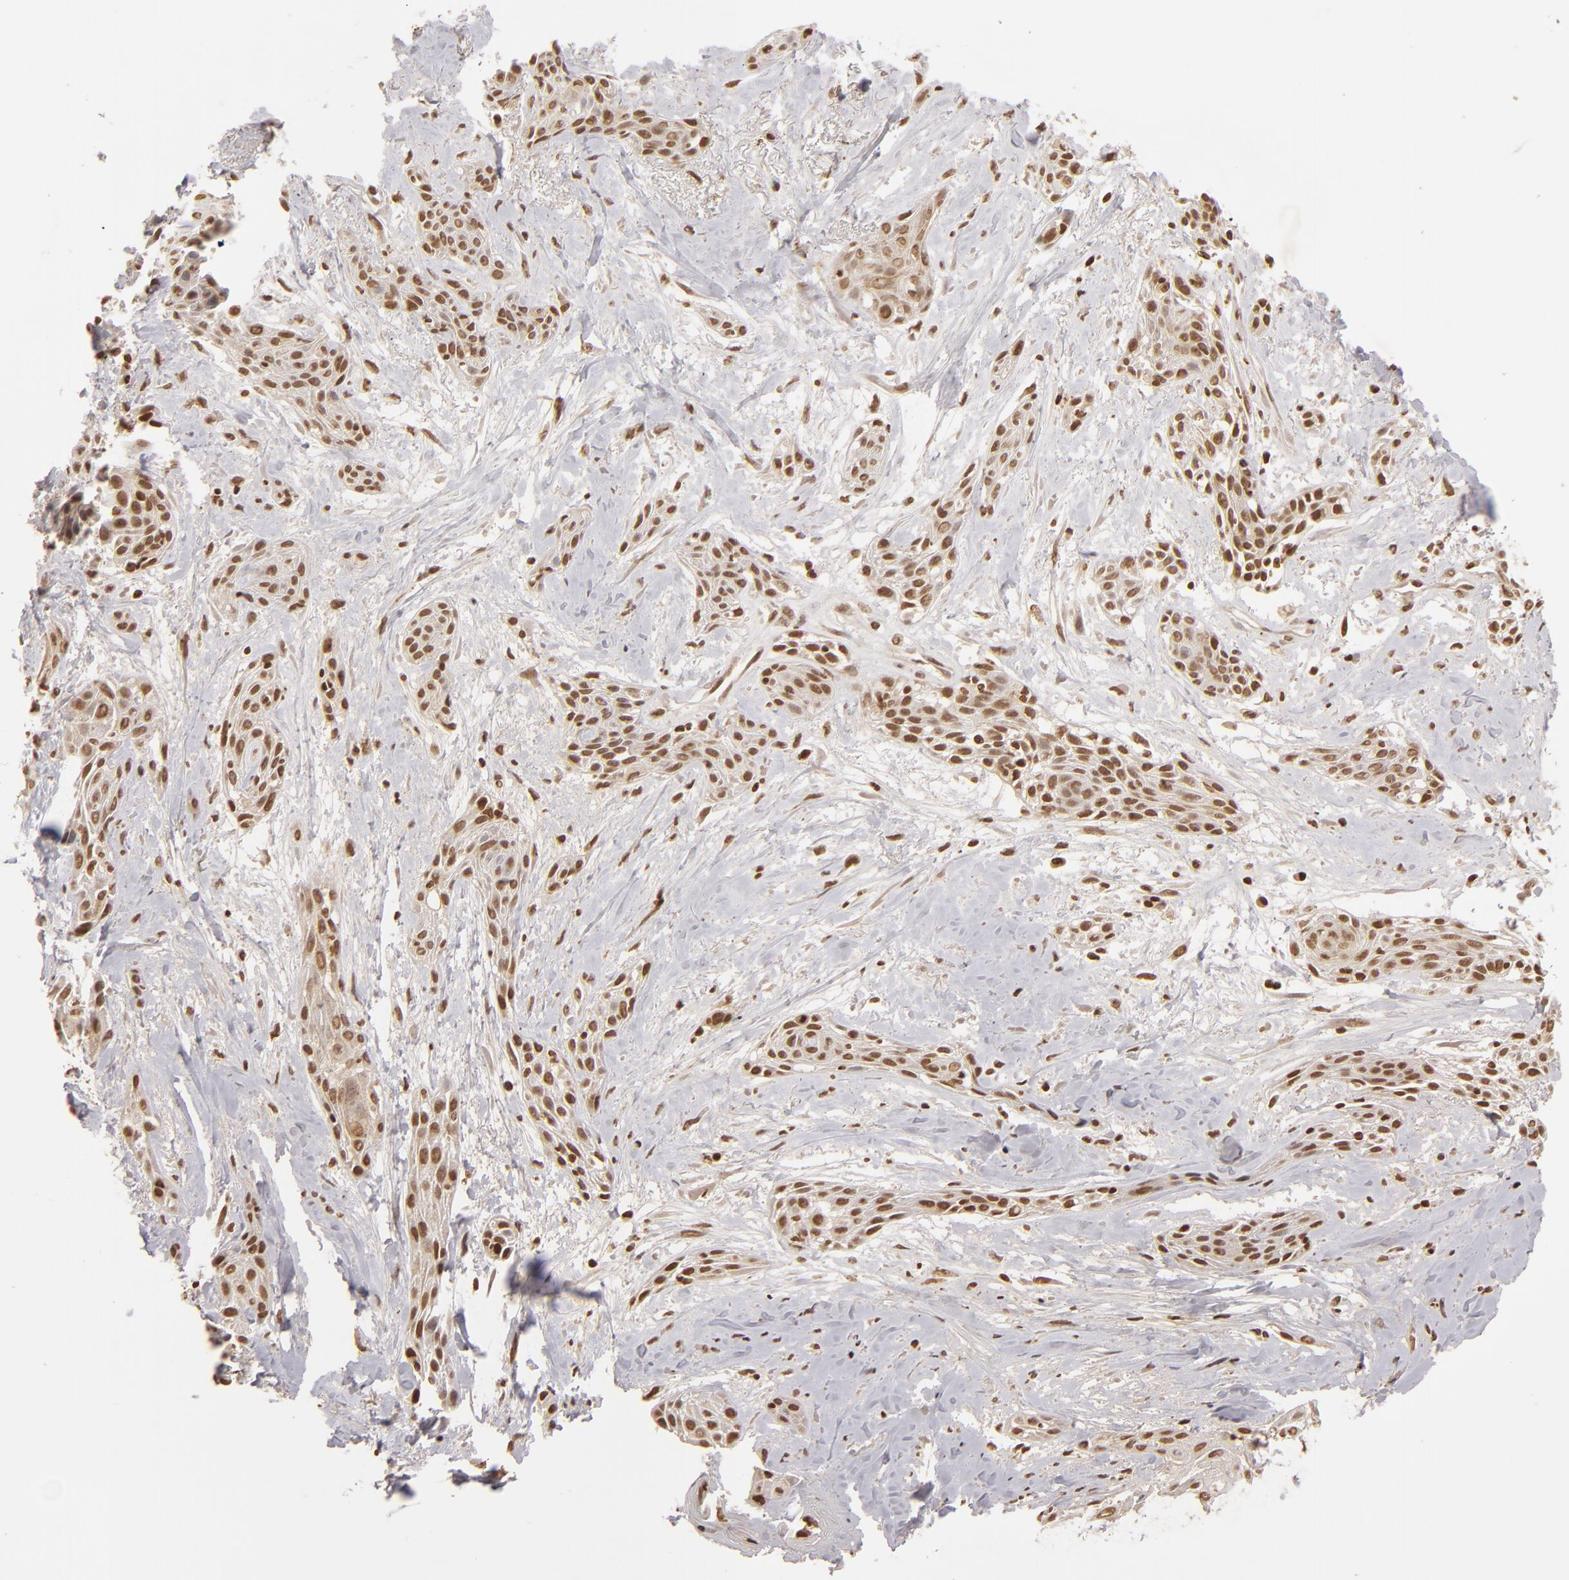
{"staining": {"intensity": "strong", "quantity": ">75%", "location": "nuclear"}, "tissue": "skin cancer", "cell_type": "Tumor cells", "image_type": "cancer", "snomed": [{"axis": "morphology", "description": "Squamous cell carcinoma, NOS"}, {"axis": "topography", "description": "Skin"}, {"axis": "topography", "description": "Anal"}], "caption": "Skin cancer (squamous cell carcinoma) stained for a protein (brown) shows strong nuclear positive expression in approximately >75% of tumor cells.", "gene": "CUL3", "patient": {"sex": "male", "age": 64}}